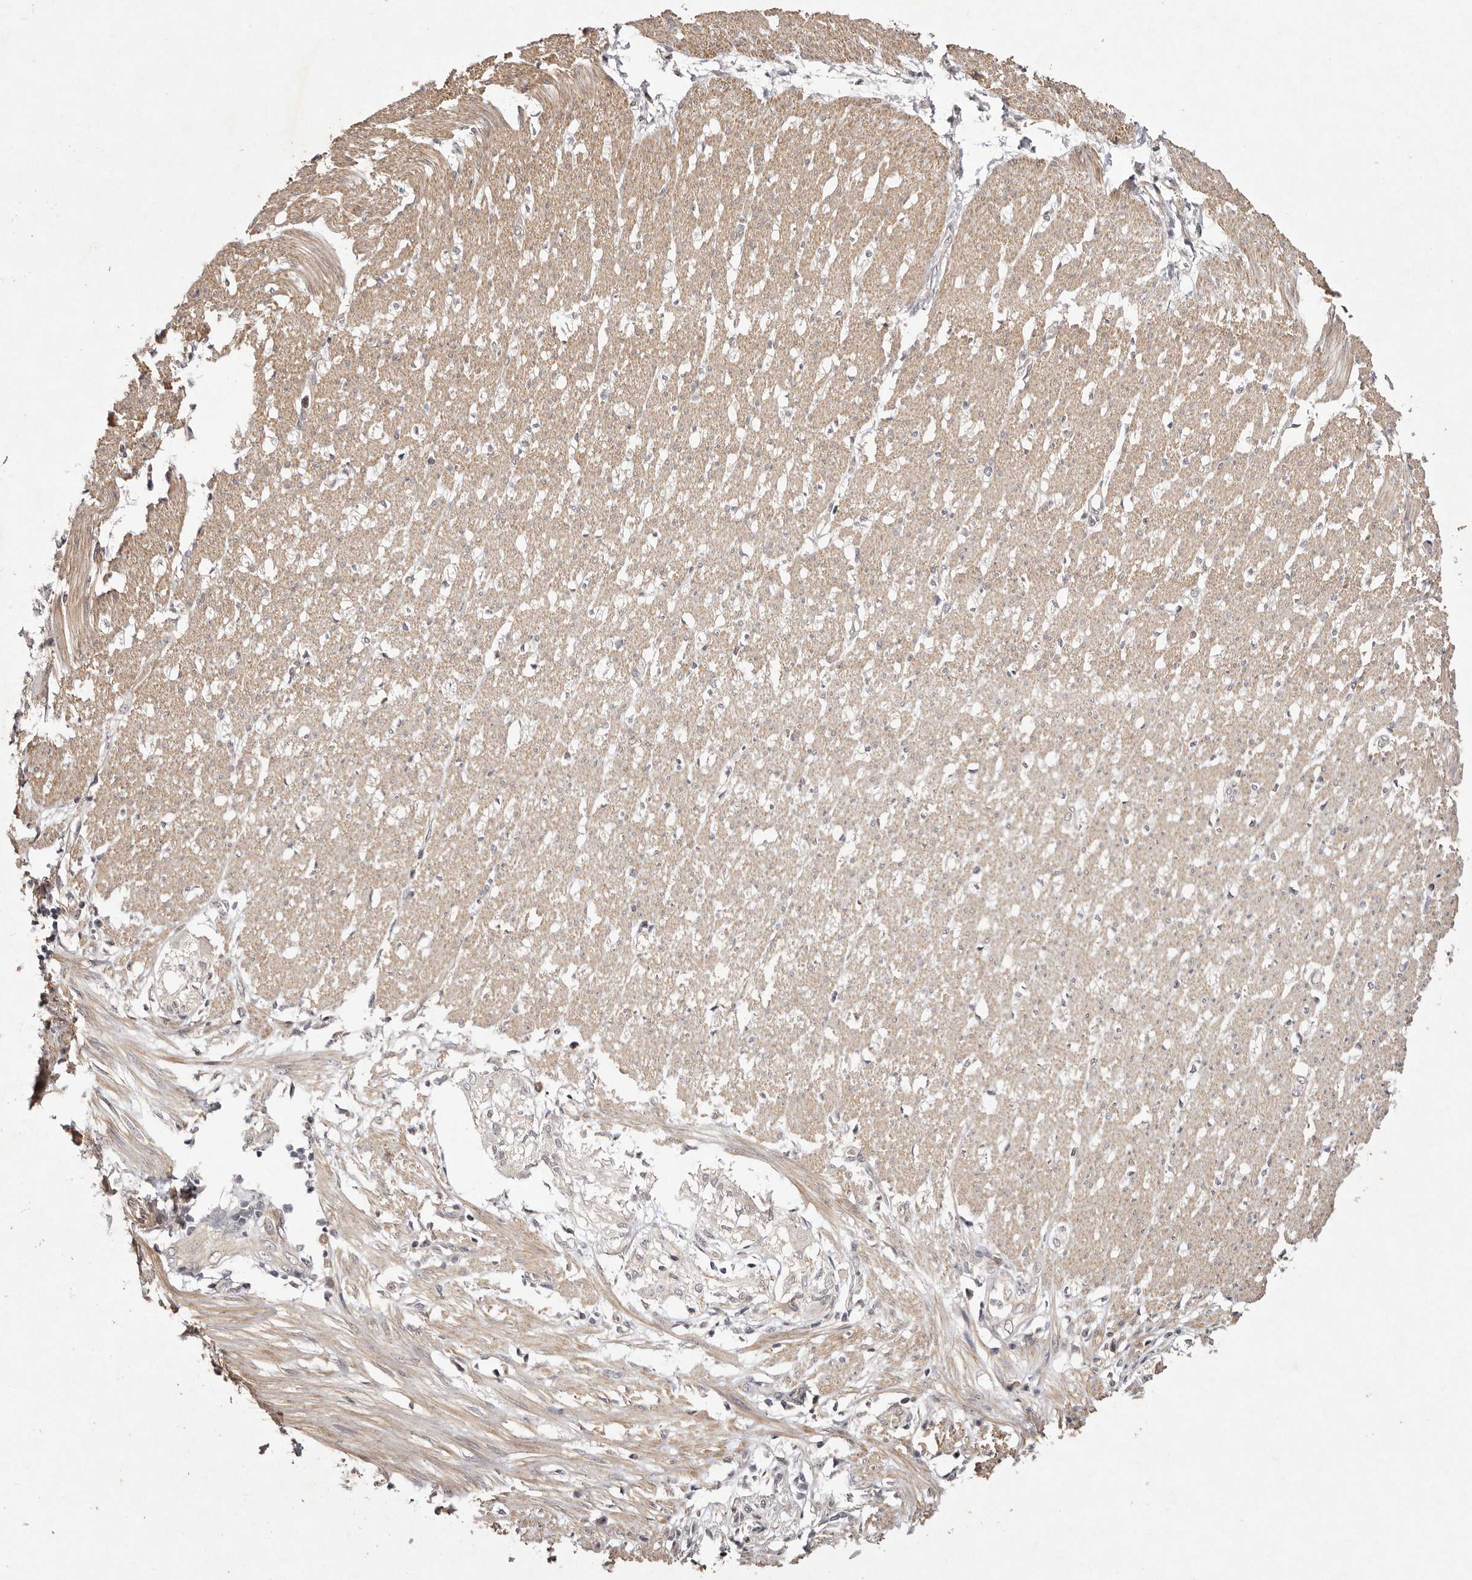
{"staining": {"intensity": "weak", "quantity": ">75%", "location": "cytoplasmic/membranous"}, "tissue": "smooth muscle", "cell_type": "Smooth muscle cells", "image_type": "normal", "snomed": [{"axis": "morphology", "description": "Normal tissue, NOS"}, {"axis": "morphology", "description": "Adenocarcinoma, NOS"}, {"axis": "topography", "description": "Colon"}, {"axis": "topography", "description": "Peripheral nerve tissue"}], "caption": "This micrograph displays immunohistochemistry staining of unremarkable human smooth muscle, with low weak cytoplasmic/membranous staining in about >75% of smooth muscle cells.", "gene": "BUD31", "patient": {"sex": "male", "age": 14}}